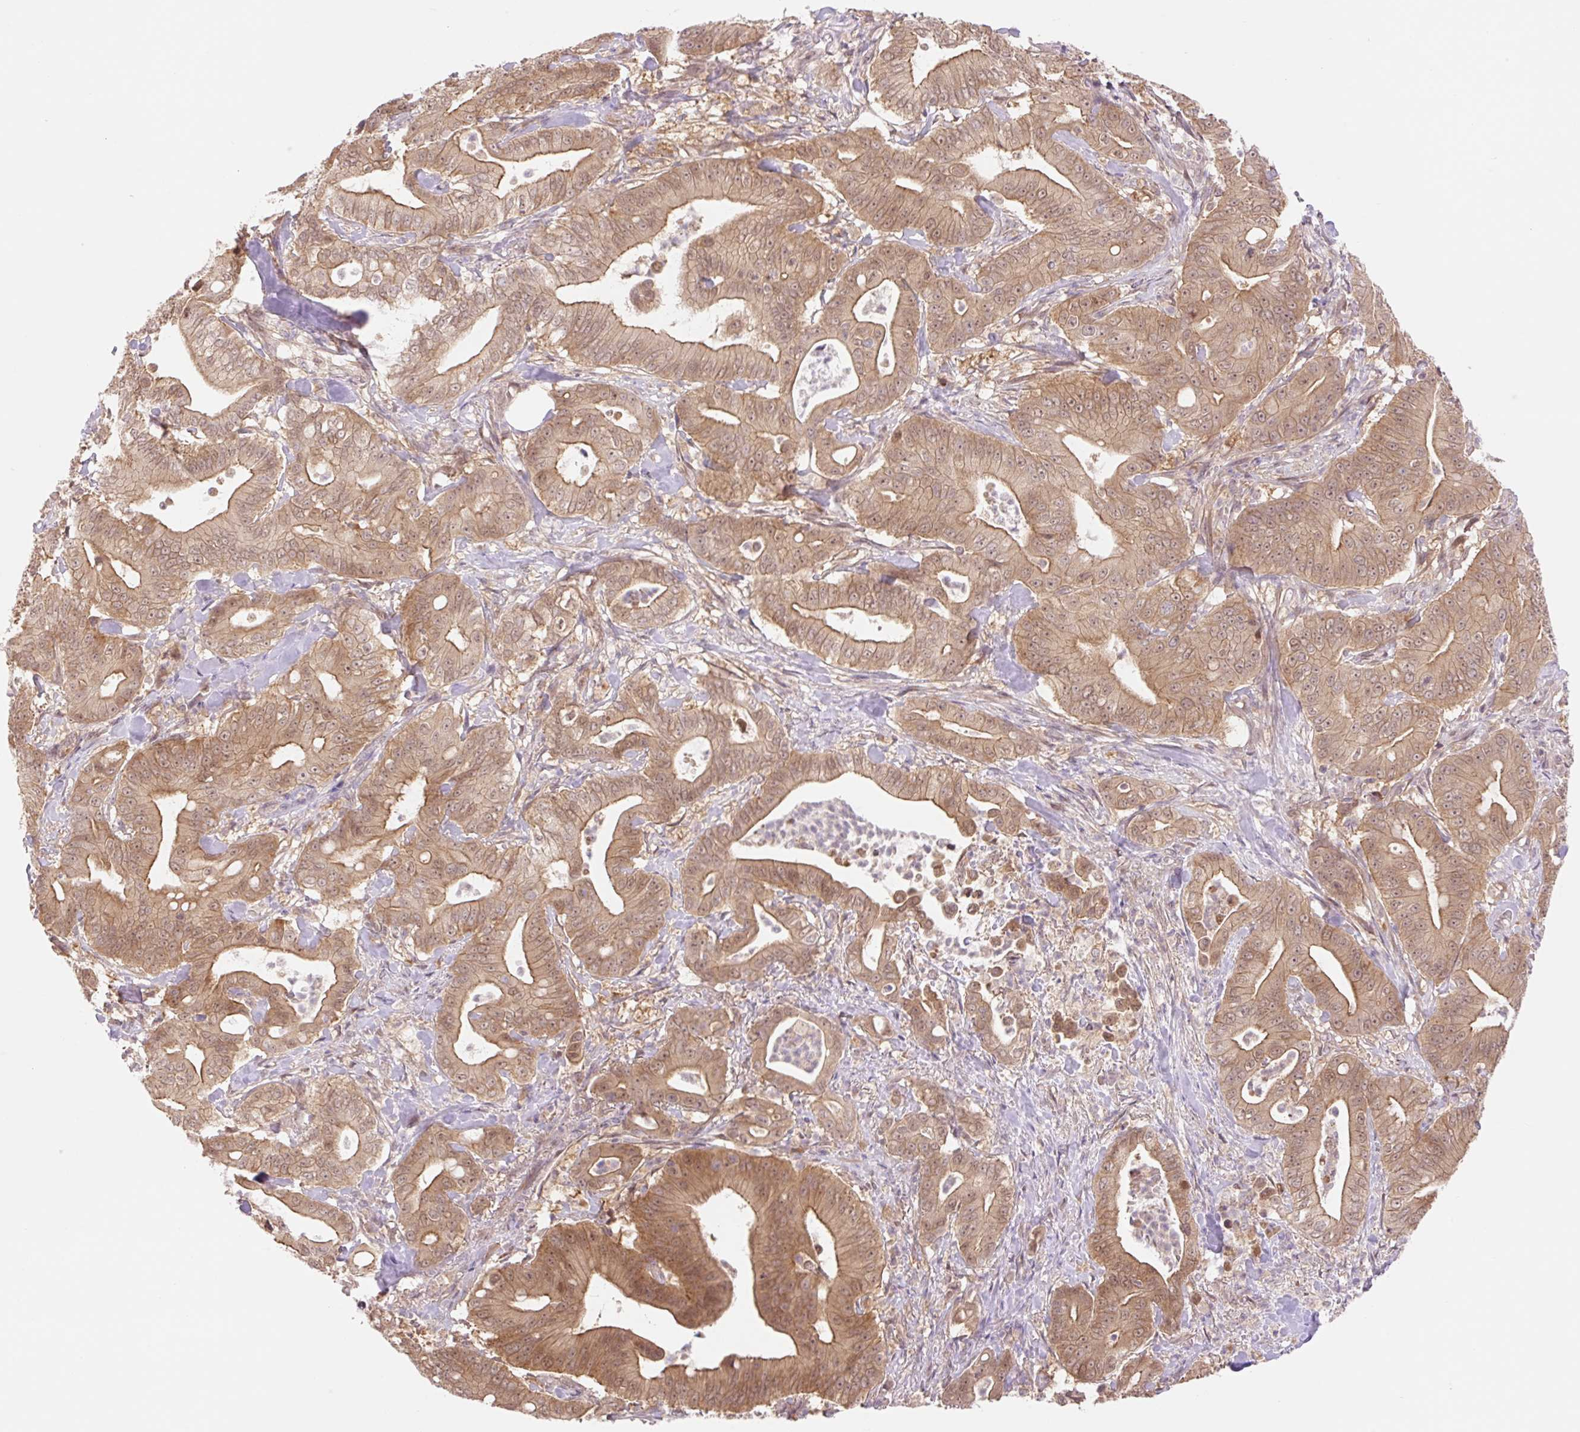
{"staining": {"intensity": "moderate", "quantity": ">75%", "location": "cytoplasmic/membranous,nuclear"}, "tissue": "pancreatic cancer", "cell_type": "Tumor cells", "image_type": "cancer", "snomed": [{"axis": "morphology", "description": "Adenocarcinoma, NOS"}, {"axis": "topography", "description": "Pancreas"}], "caption": "Moderate cytoplasmic/membranous and nuclear protein expression is appreciated in approximately >75% of tumor cells in pancreatic cancer.", "gene": "VPS25", "patient": {"sex": "male", "age": 71}}